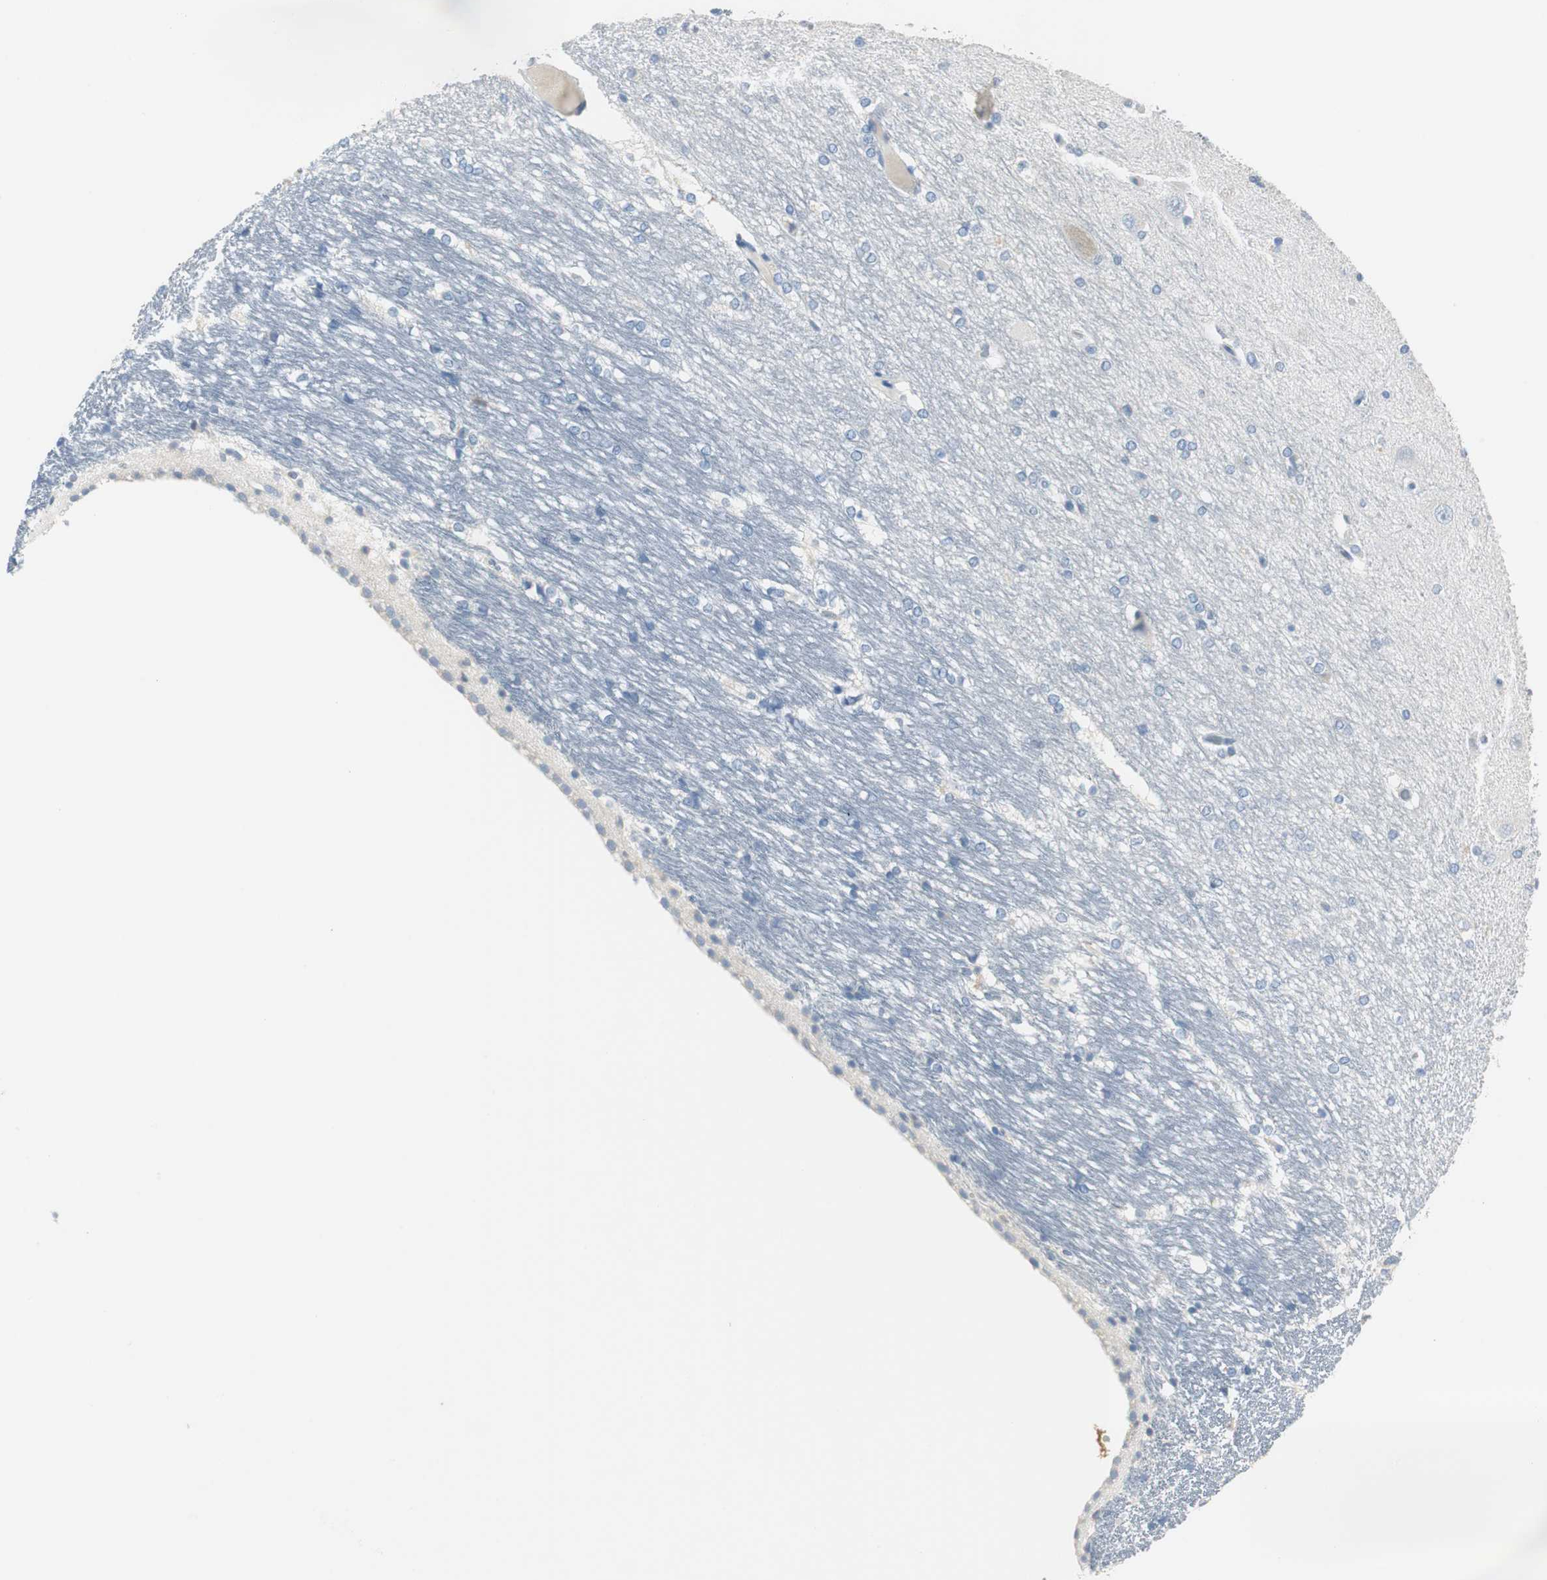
{"staining": {"intensity": "negative", "quantity": "none", "location": "none"}, "tissue": "hippocampus", "cell_type": "Glial cells", "image_type": "normal", "snomed": [{"axis": "morphology", "description": "Normal tissue, NOS"}, {"axis": "topography", "description": "Hippocampus"}], "caption": "Immunohistochemistry of unremarkable hippocampus reveals no expression in glial cells.", "gene": "FBP1", "patient": {"sex": "female", "age": 19}}